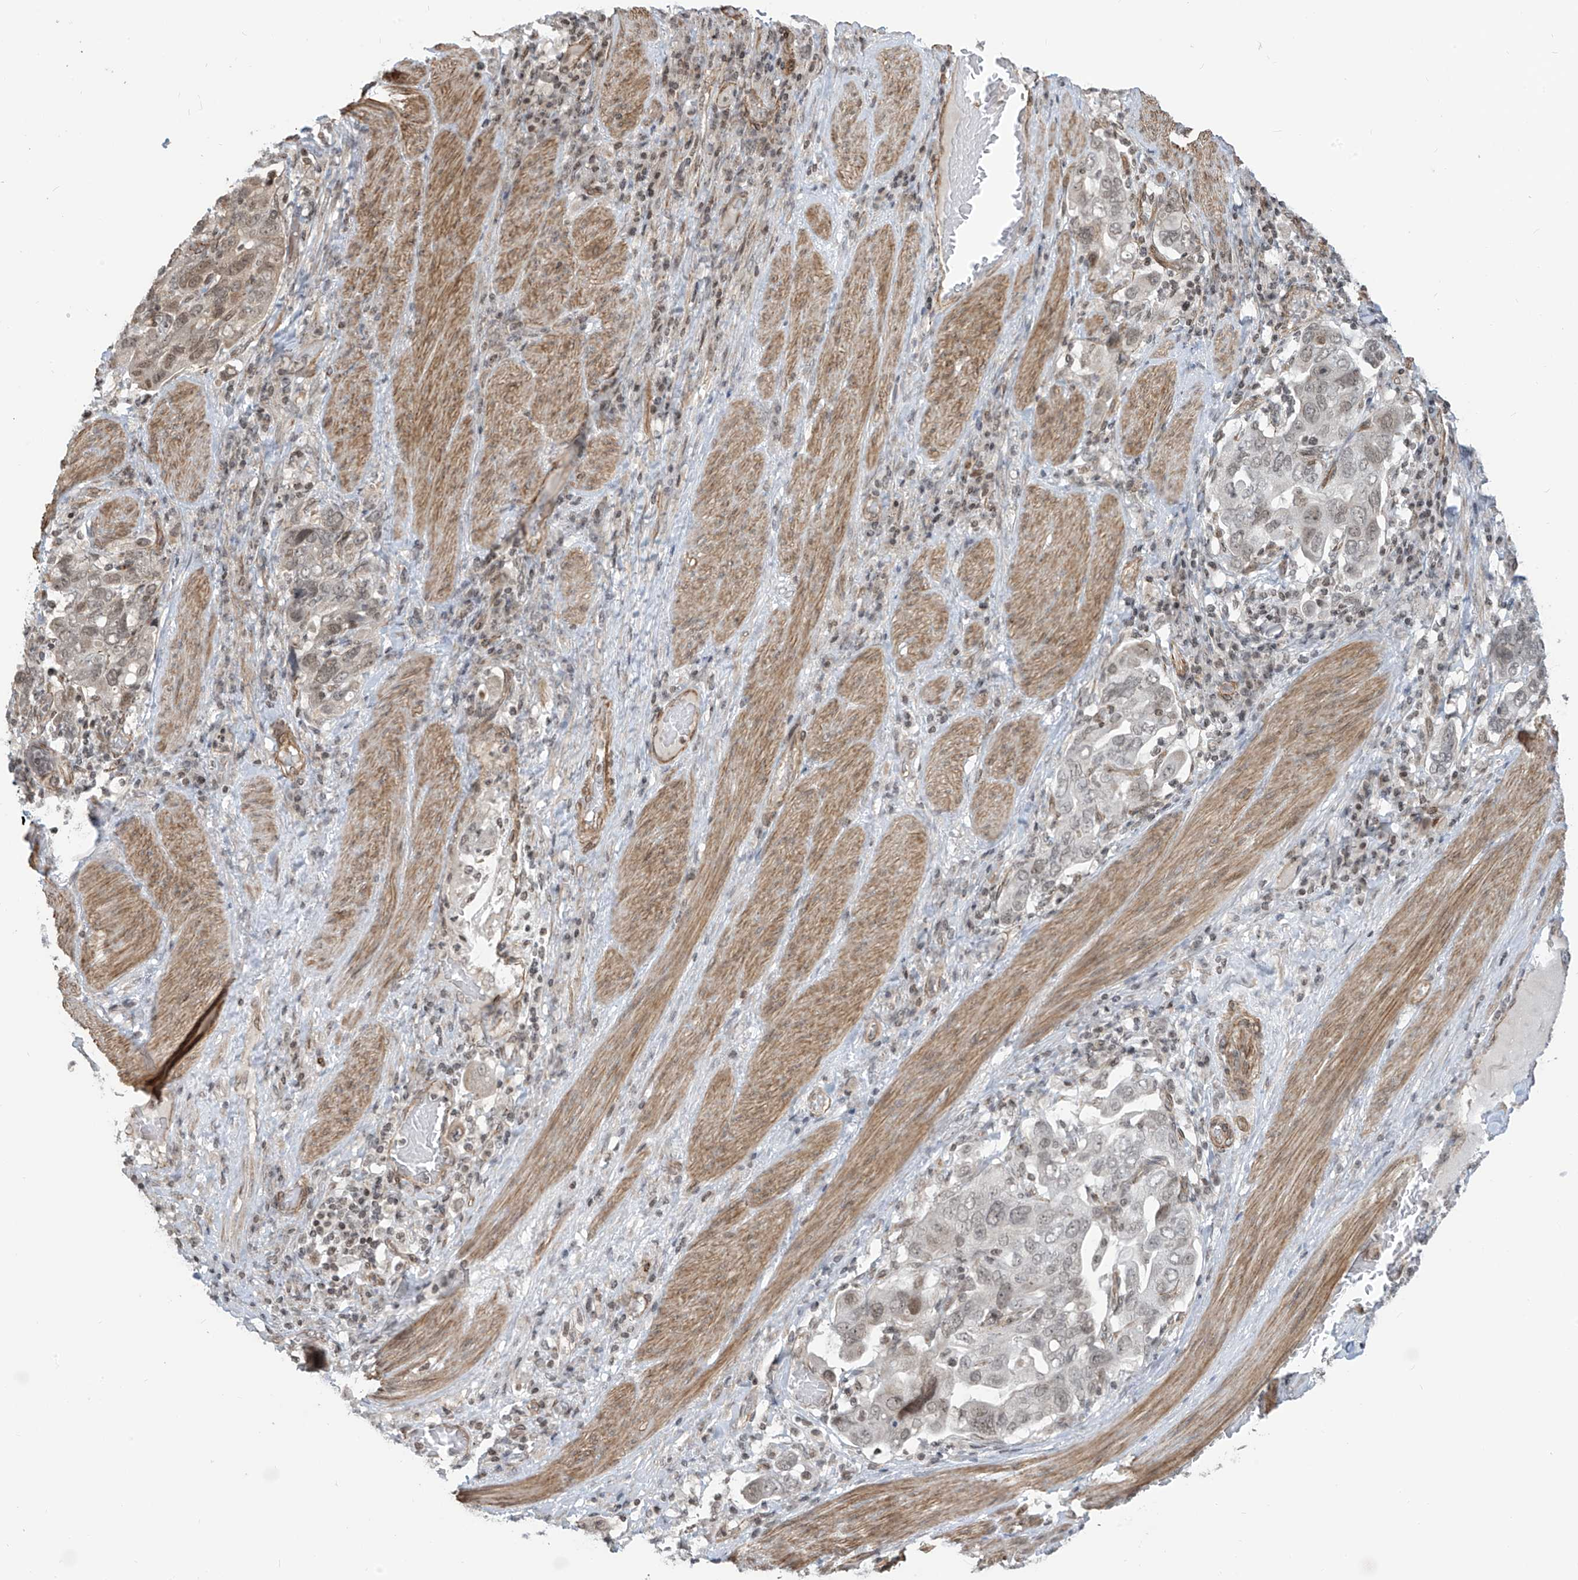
{"staining": {"intensity": "weak", "quantity": "25%-75%", "location": "nuclear"}, "tissue": "stomach cancer", "cell_type": "Tumor cells", "image_type": "cancer", "snomed": [{"axis": "morphology", "description": "Adenocarcinoma, NOS"}, {"axis": "topography", "description": "Stomach, upper"}], "caption": "High-power microscopy captured an IHC image of stomach cancer, revealing weak nuclear staining in about 25%-75% of tumor cells.", "gene": "METAP1D", "patient": {"sex": "male", "age": 62}}